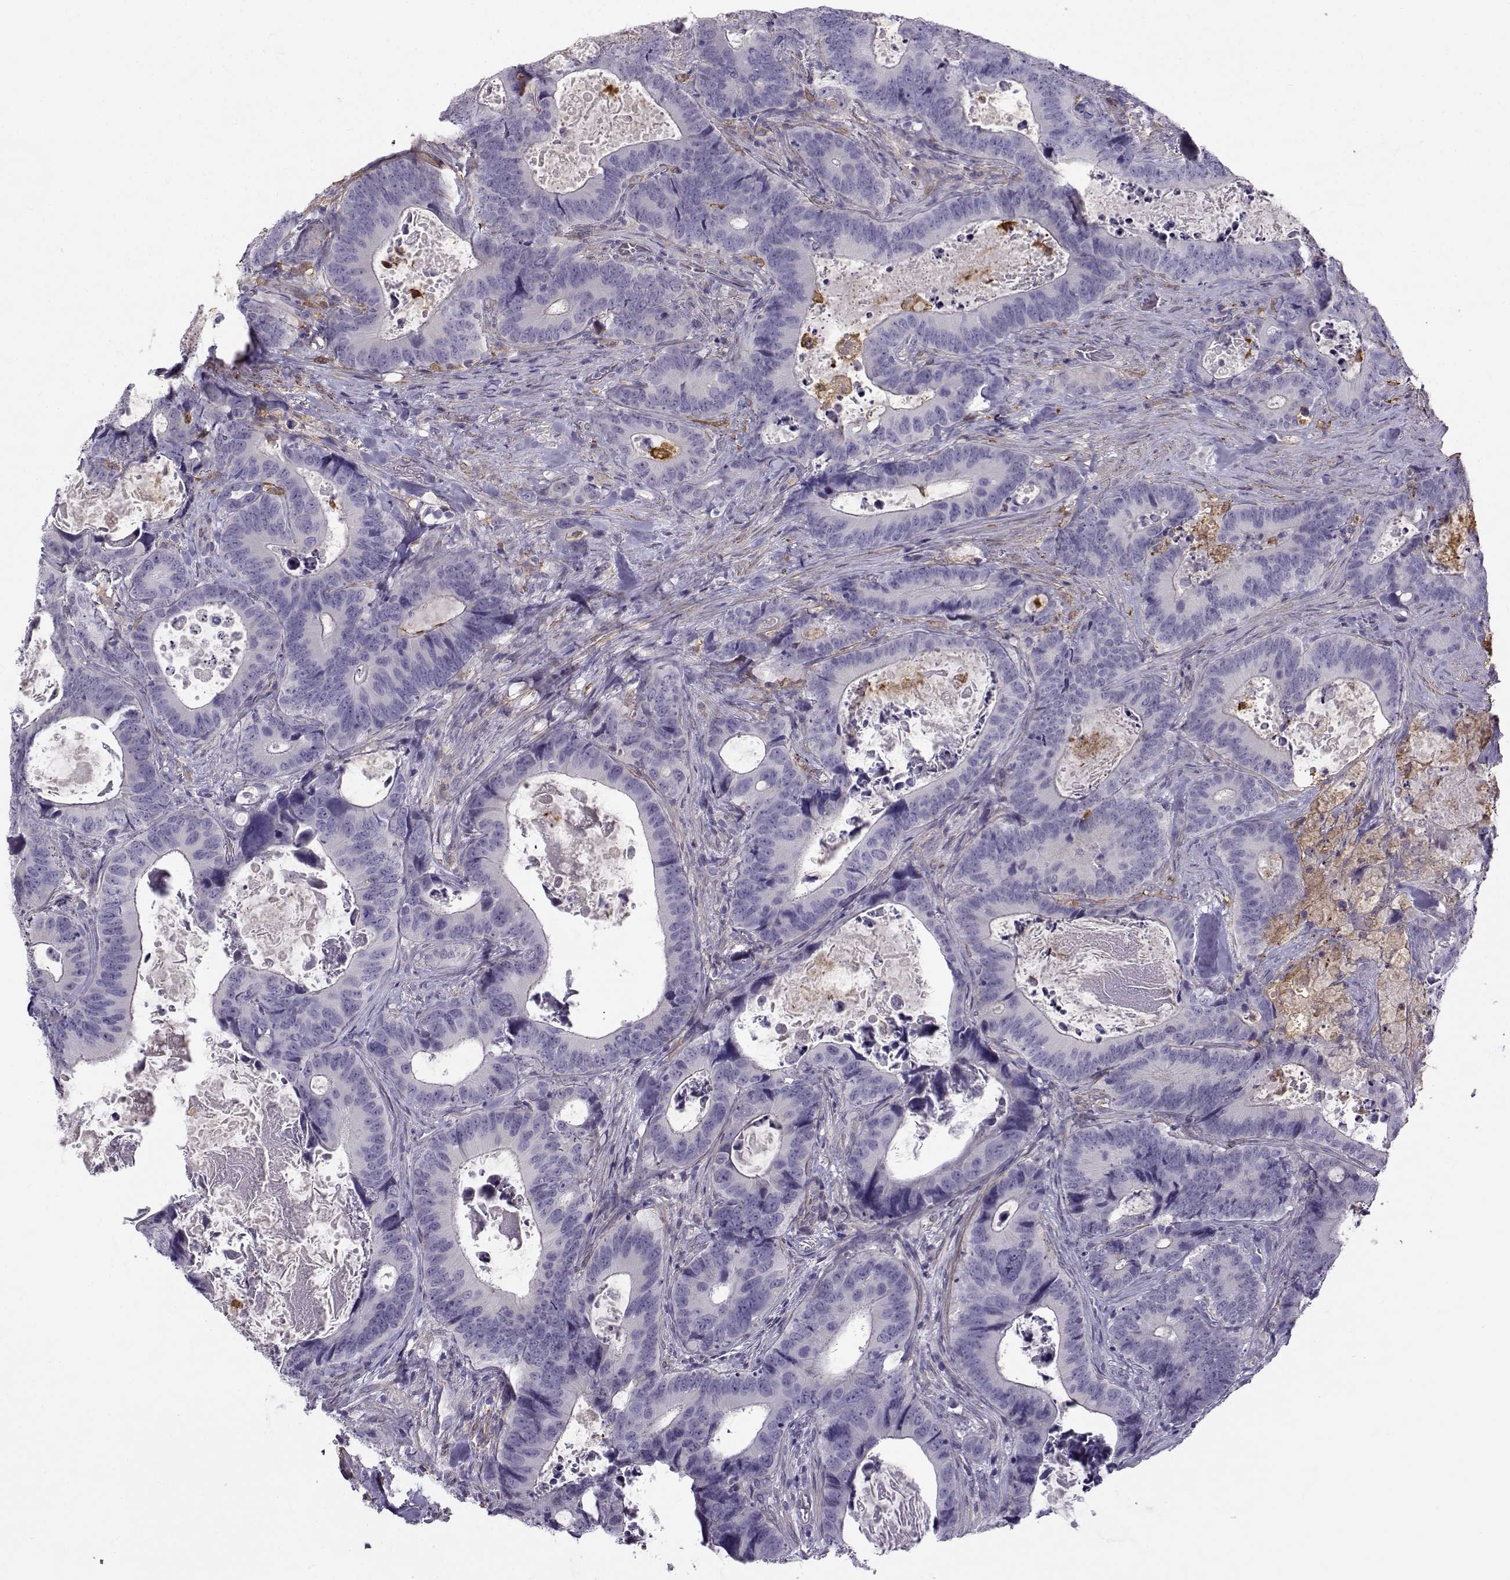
{"staining": {"intensity": "negative", "quantity": "none", "location": "none"}, "tissue": "colorectal cancer", "cell_type": "Tumor cells", "image_type": "cancer", "snomed": [{"axis": "morphology", "description": "Adenocarcinoma, NOS"}, {"axis": "topography", "description": "Colon"}], "caption": "Tumor cells show no significant positivity in colorectal cancer.", "gene": "UCP3", "patient": {"sex": "female", "age": 82}}